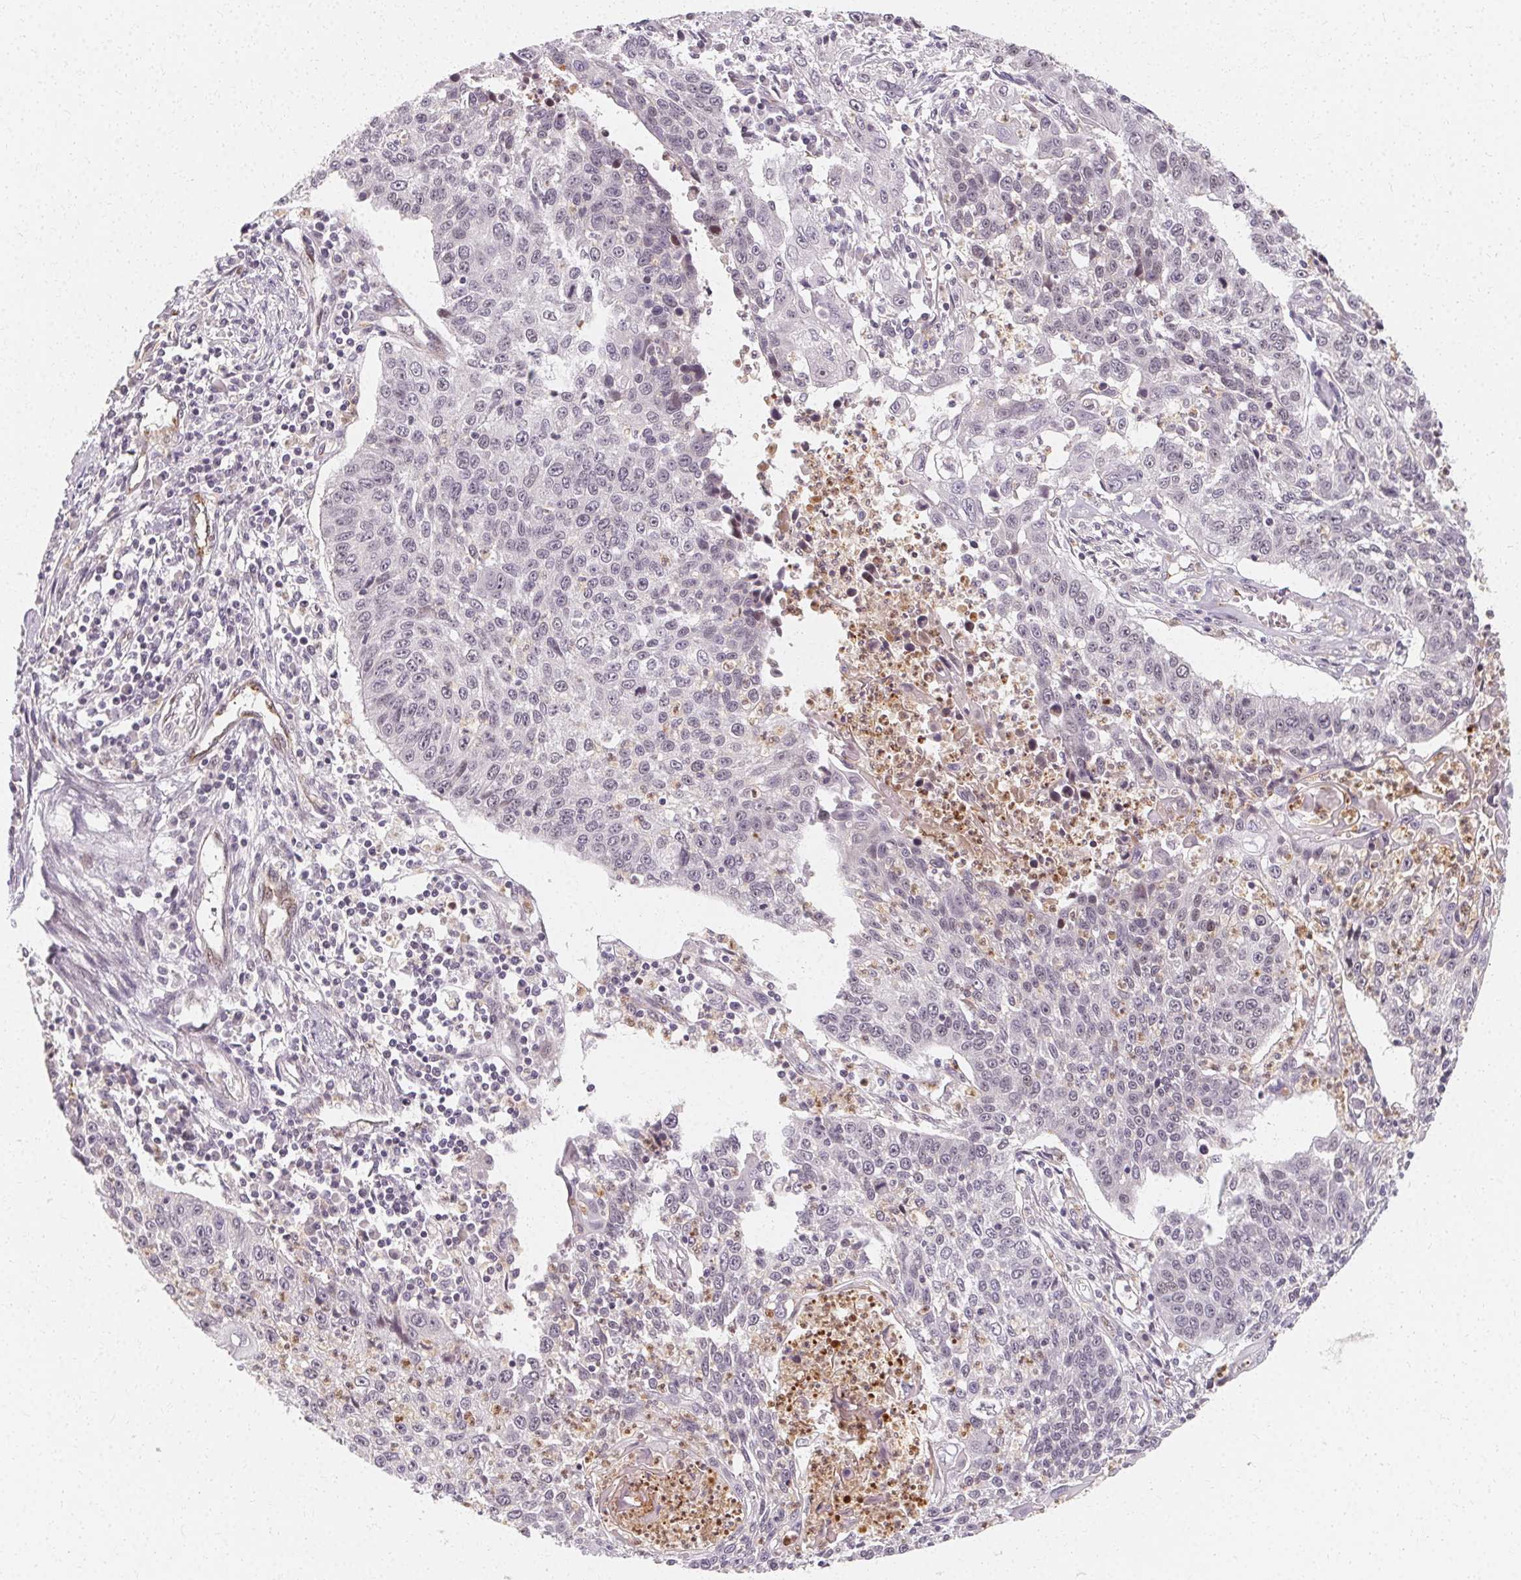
{"staining": {"intensity": "negative", "quantity": "none", "location": "none"}, "tissue": "lung cancer", "cell_type": "Tumor cells", "image_type": "cancer", "snomed": [{"axis": "morphology", "description": "Squamous cell carcinoma, NOS"}, {"axis": "morphology", "description": "Squamous cell carcinoma, metastatic, NOS"}, {"axis": "topography", "description": "Lung"}, {"axis": "topography", "description": "Pleura, NOS"}], "caption": "Tumor cells are negative for protein expression in human lung cancer.", "gene": "CLCNKB", "patient": {"sex": "male", "age": 72}}